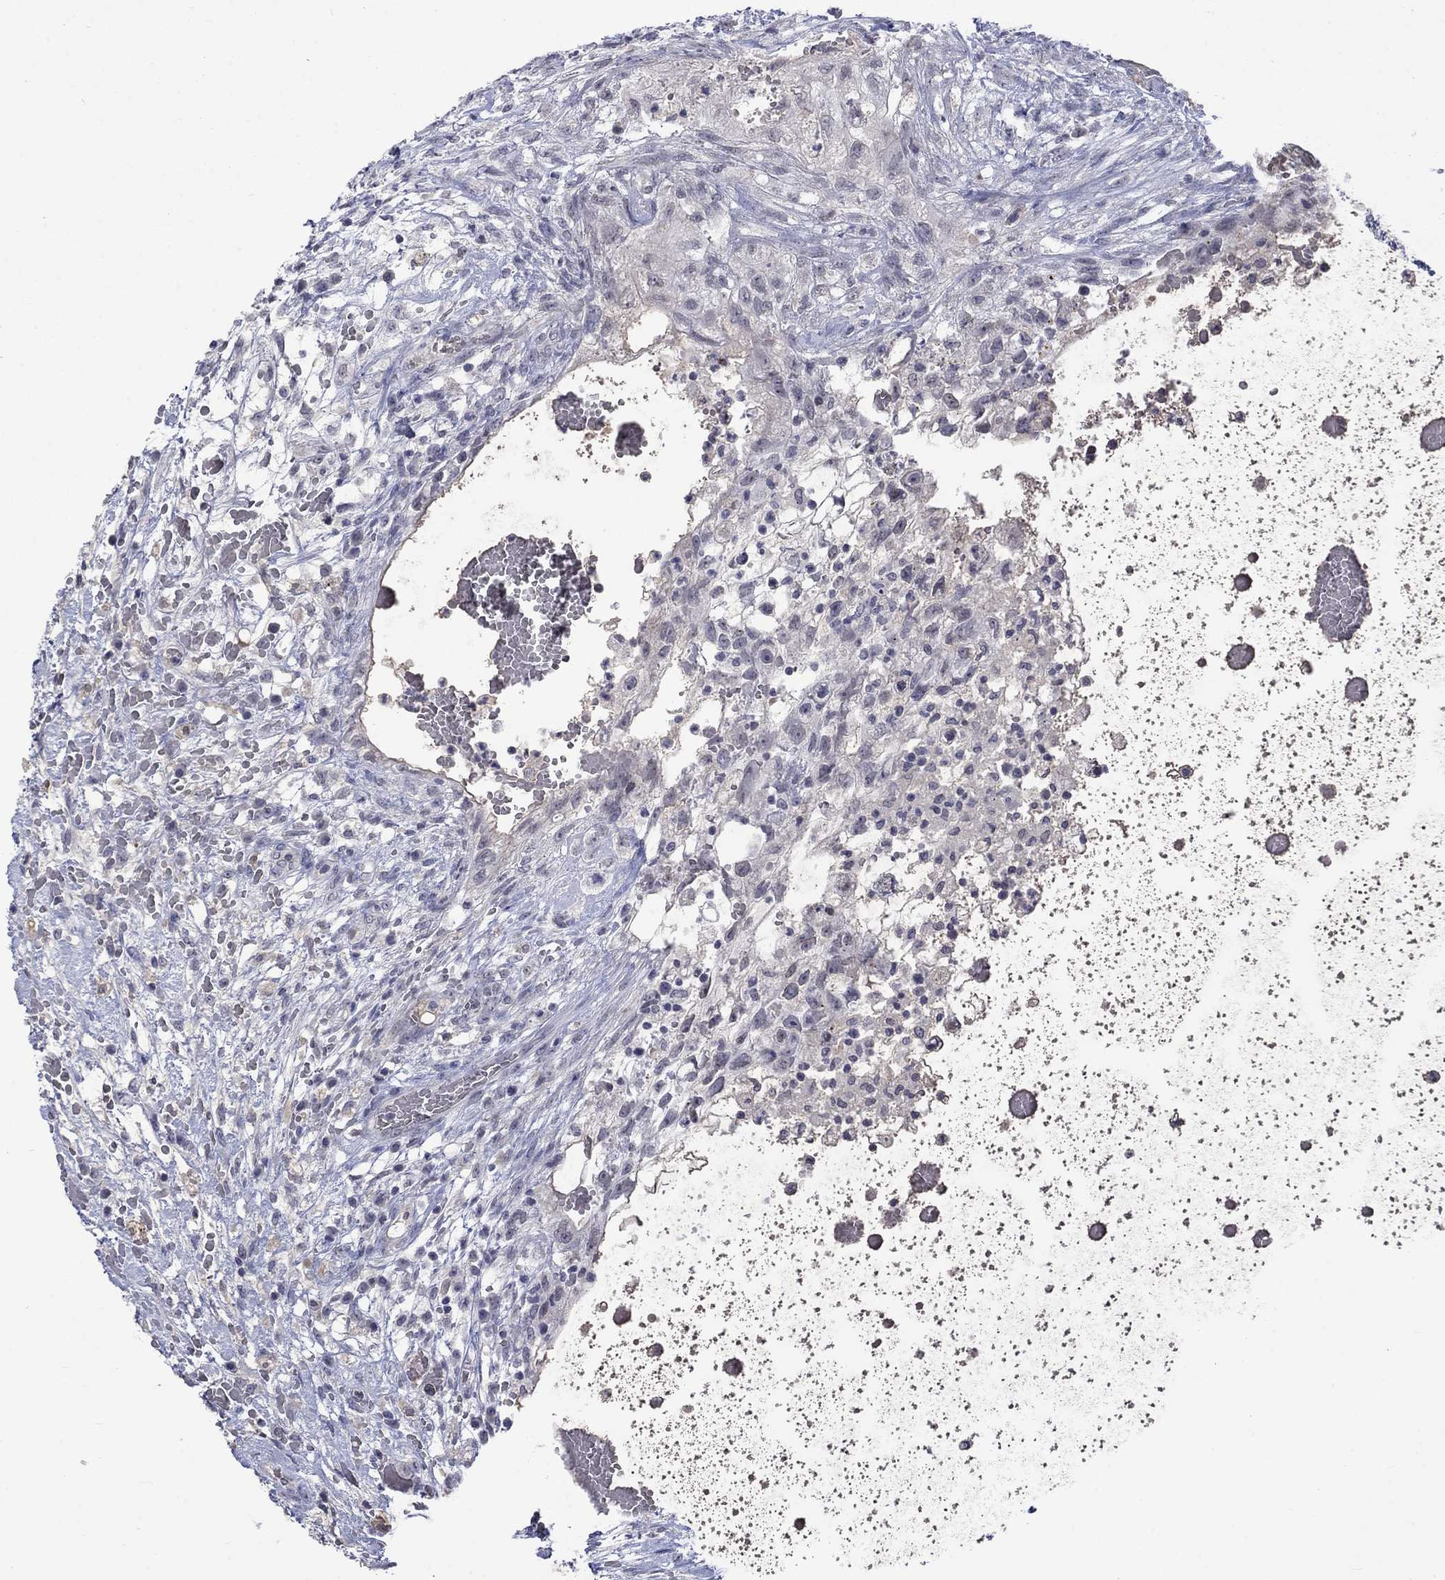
{"staining": {"intensity": "negative", "quantity": "none", "location": "none"}, "tissue": "testis cancer", "cell_type": "Tumor cells", "image_type": "cancer", "snomed": [{"axis": "morphology", "description": "Normal tissue, NOS"}, {"axis": "morphology", "description": "Carcinoma, Embryonal, NOS"}, {"axis": "topography", "description": "Testis"}, {"axis": "topography", "description": "Epididymis"}], "caption": "There is no significant expression in tumor cells of testis embryonal carcinoma.", "gene": "NSMF", "patient": {"sex": "male", "age": 32}}